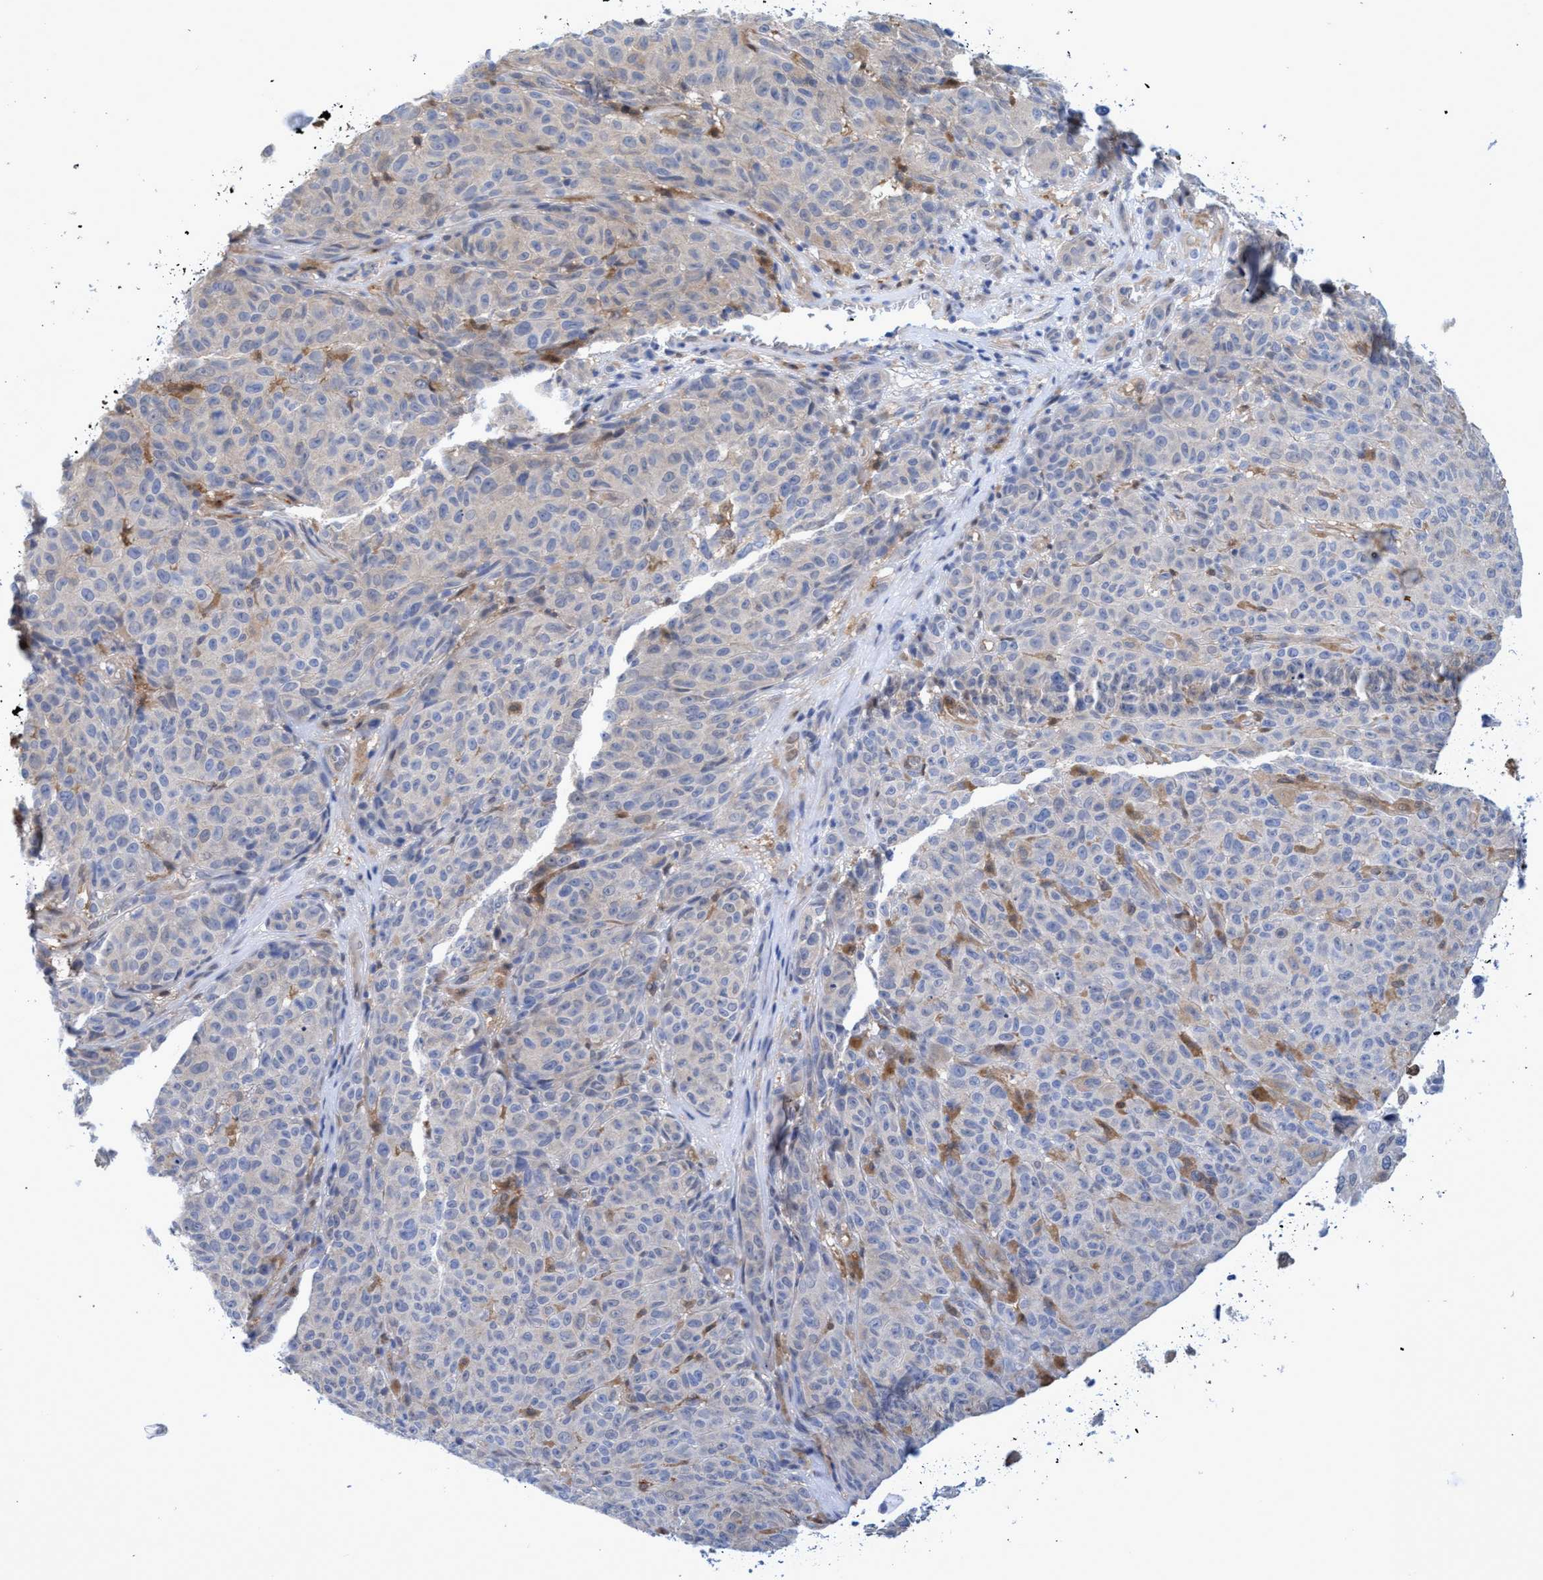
{"staining": {"intensity": "negative", "quantity": "none", "location": "none"}, "tissue": "skin cancer", "cell_type": "Tumor cells", "image_type": "cancer", "snomed": [{"axis": "morphology", "description": "Basal cell carcinoma"}, {"axis": "topography", "description": "Skin"}], "caption": "Photomicrograph shows no protein expression in tumor cells of skin cancer (basal cell carcinoma) tissue.", "gene": "PNPO", "patient": {"sex": "female", "age": 64}}